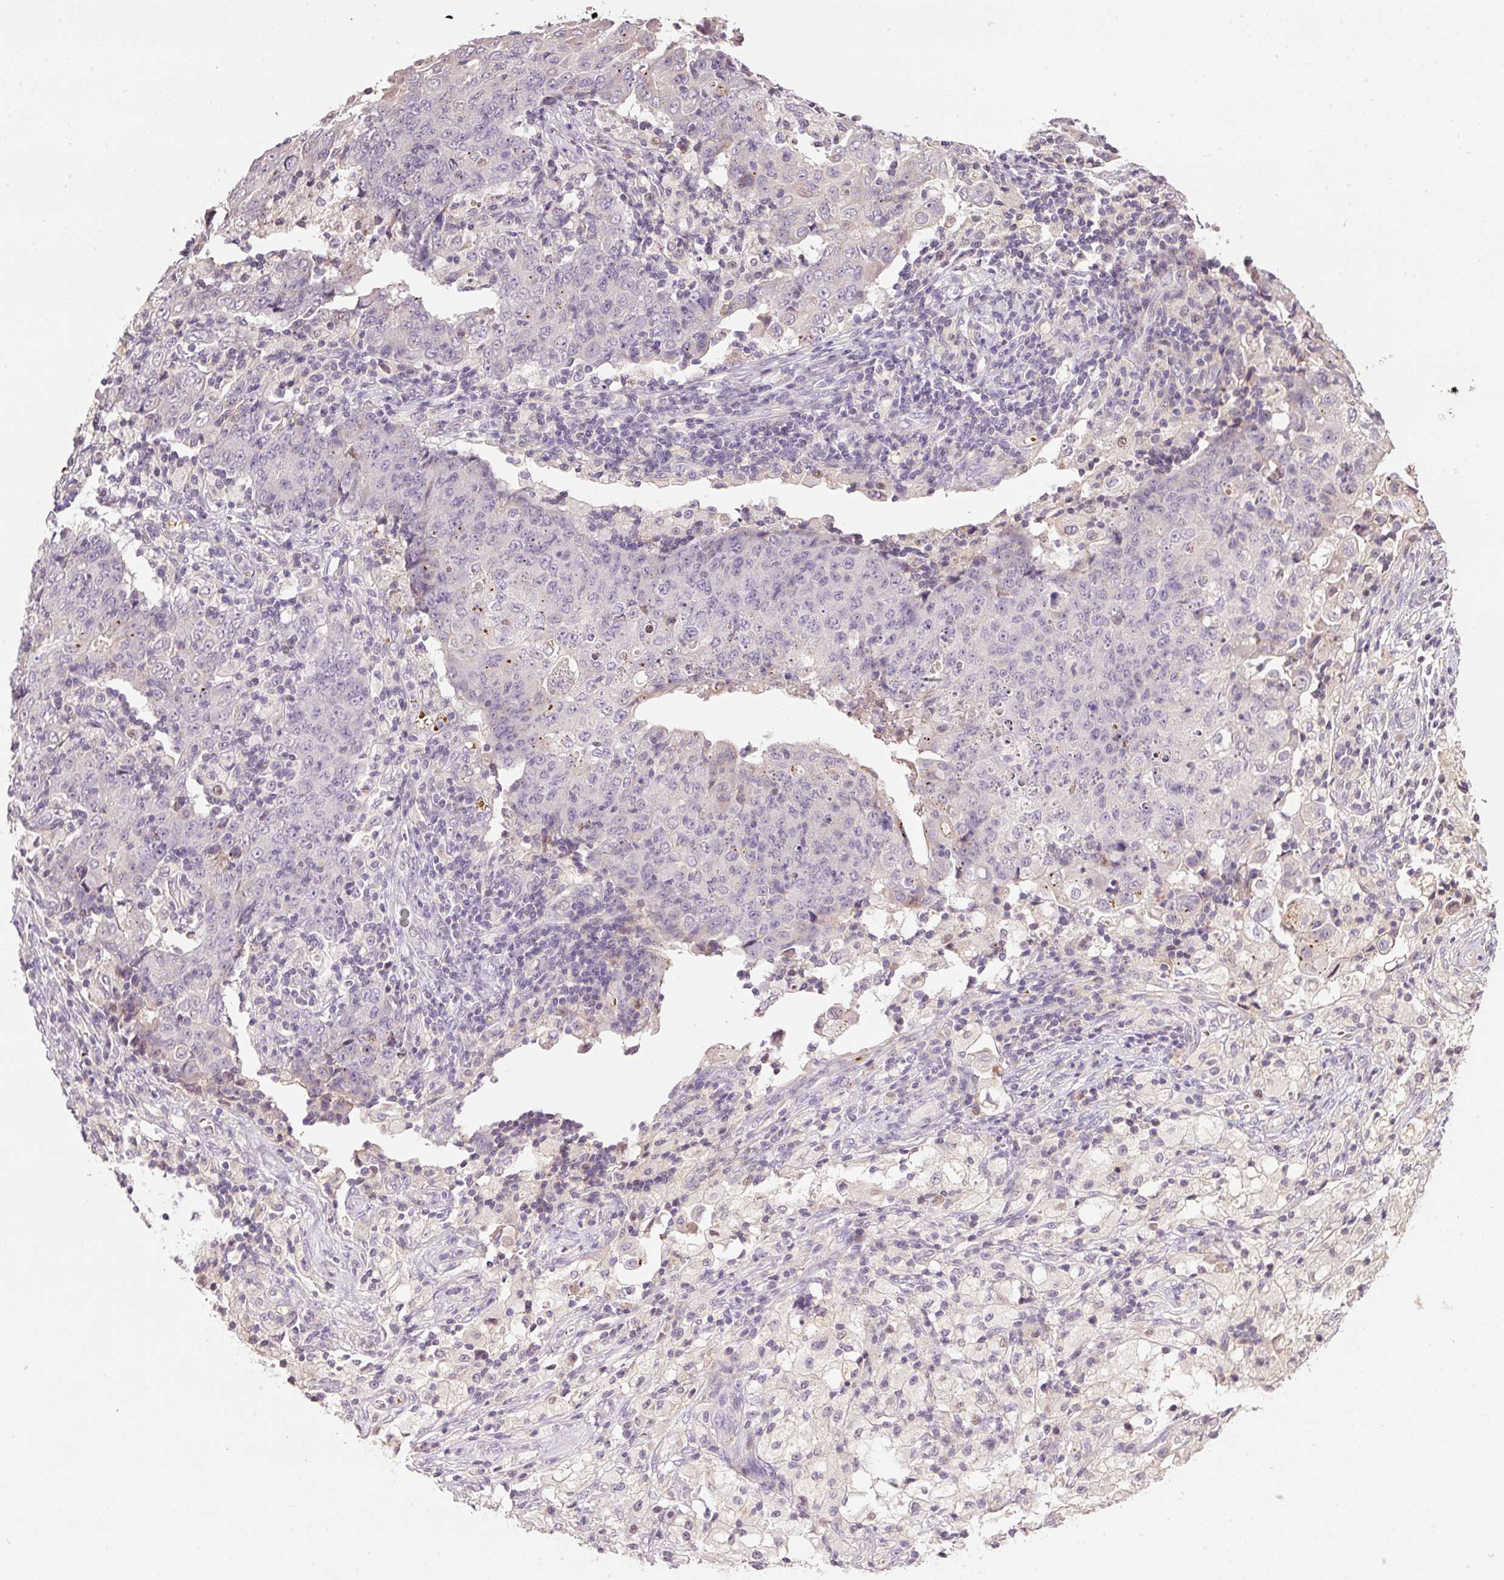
{"staining": {"intensity": "negative", "quantity": "none", "location": "none"}, "tissue": "ovarian cancer", "cell_type": "Tumor cells", "image_type": "cancer", "snomed": [{"axis": "morphology", "description": "Carcinoma, endometroid"}, {"axis": "topography", "description": "Ovary"}], "caption": "There is no significant staining in tumor cells of endometroid carcinoma (ovarian).", "gene": "CMTM8", "patient": {"sex": "female", "age": 42}}